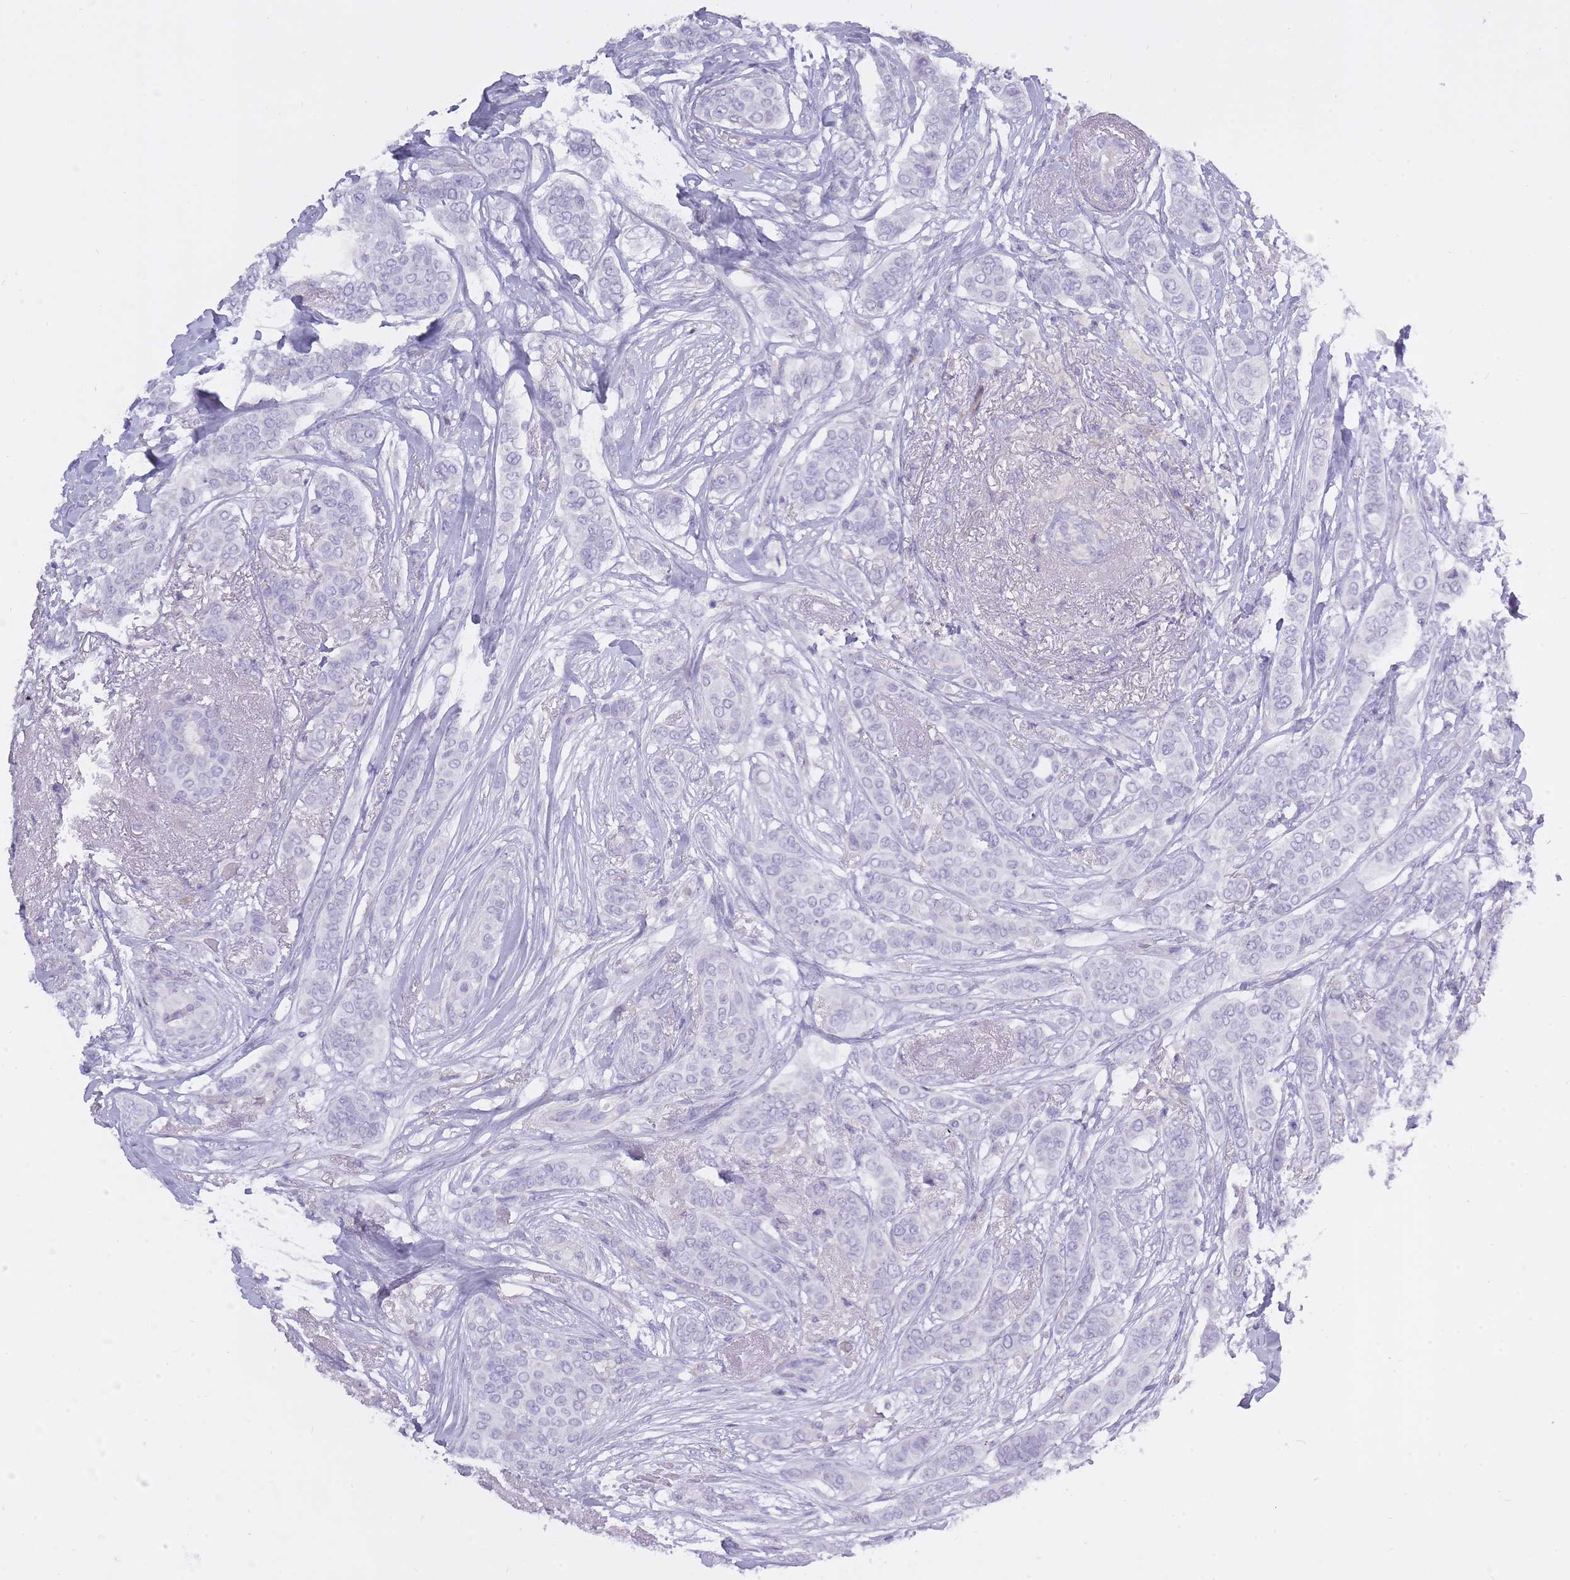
{"staining": {"intensity": "negative", "quantity": "none", "location": "none"}, "tissue": "breast cancer", "cell_type": "Tumor cells", "image_type": "cancer", "snomed": [{"axis": "morphology", "description": "Lobular carcinoma"}, {"axis": "topography", "description": "Breast"}], "caption": "Photomicrograph shows no protein staining in tumor cells of lobular carcinoma (breast) tissue. (DAB immunohistochemistry with hematoxylin counter stain).", "gene": "BDKRB2", "patient": {"sex": "female", "age": 51}}